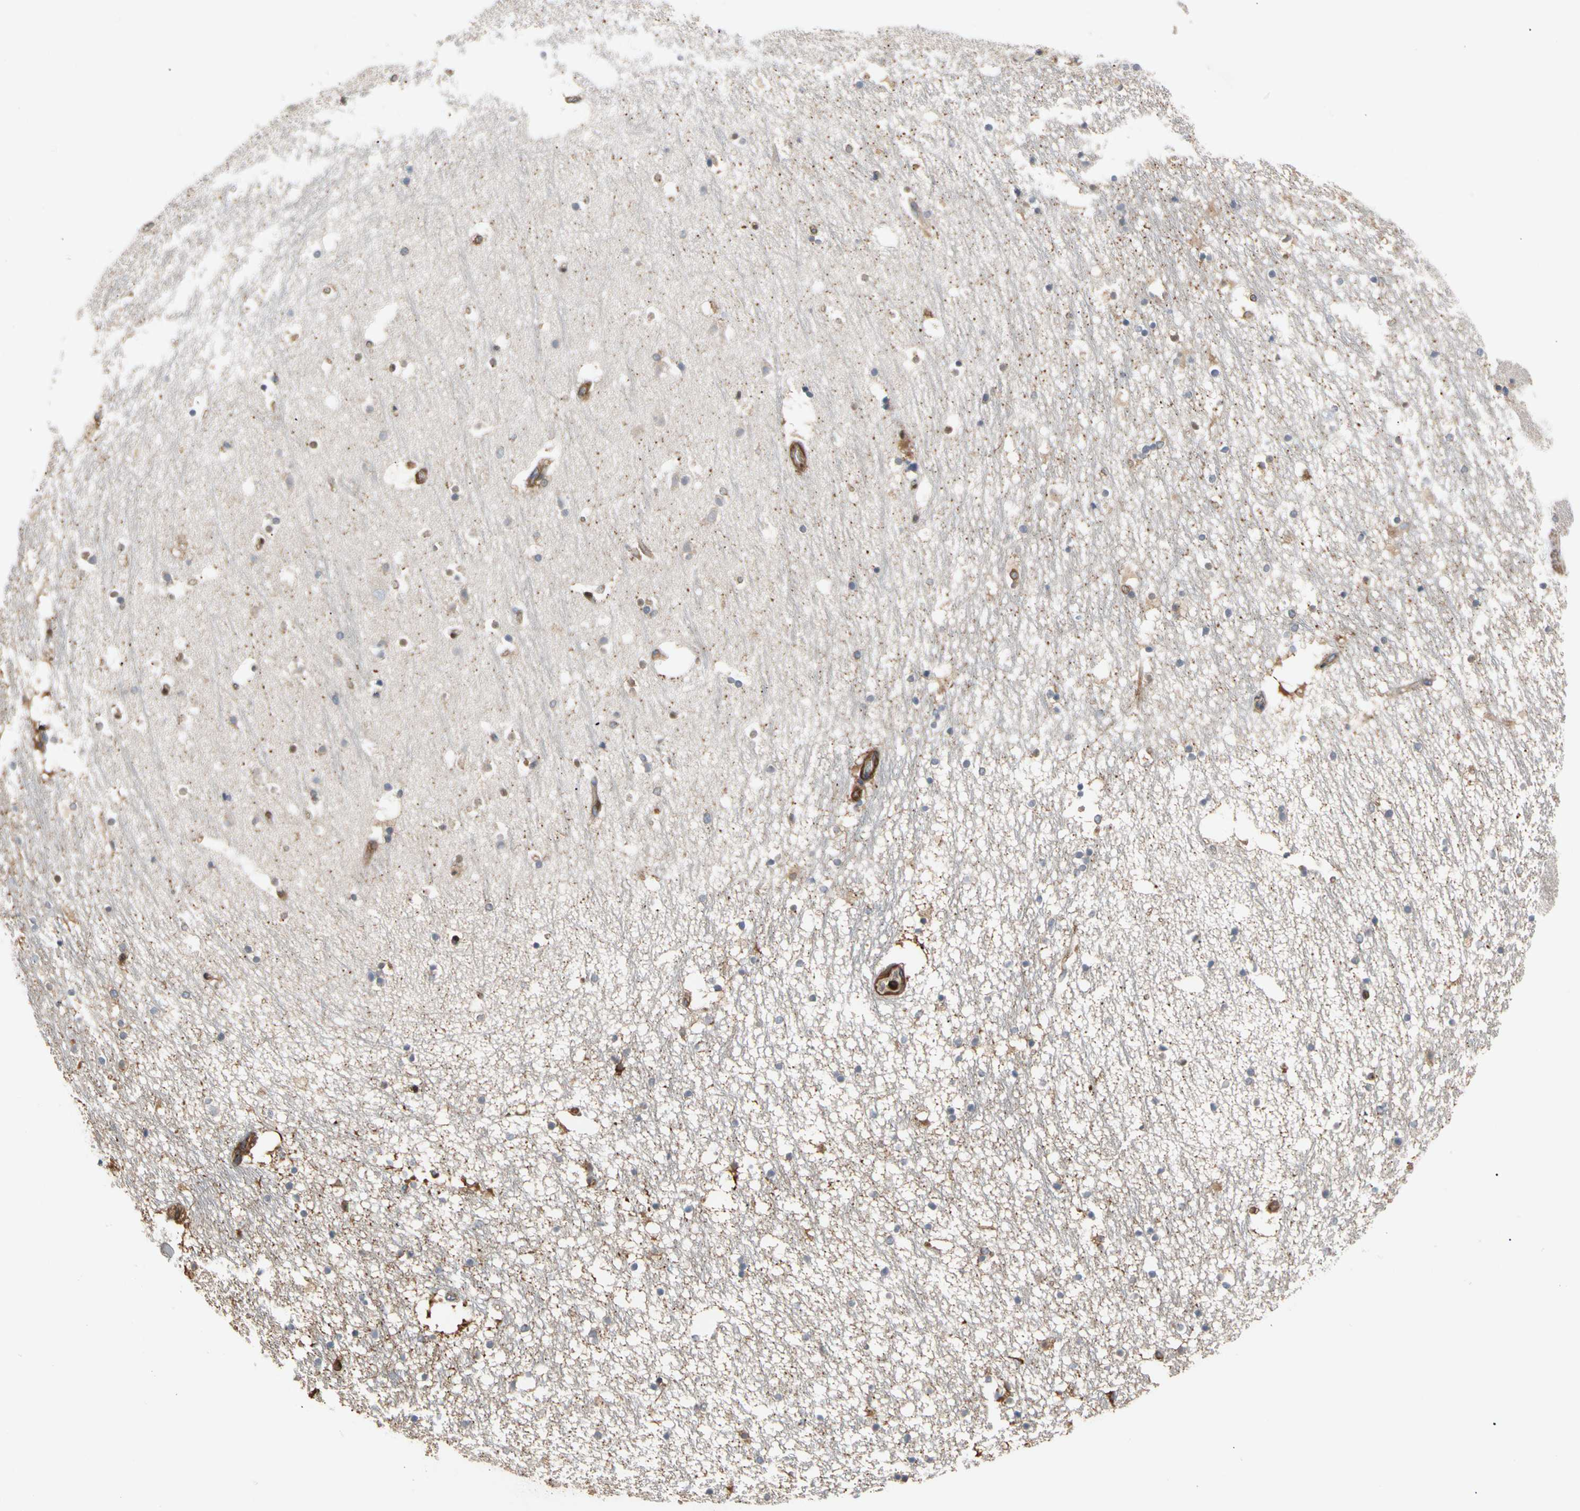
{"staining": {"intensity": "weak", "quantity": "<25%", "location": "cytoplasmic/membranous"}, "tissue": "hippocampus", "cell_type": "Glial cells", "image_type": "normal", "snomed": [{"axis": "morphology", "description": "Normal tissue, NOS"}, {"axis": "topography", "description": "Hippocampus"}], "caption": "A high-resolution micrograph shows IHC staining of benign hippocampus, which exhibits no significant expression in glial cells. (Stains: DAB immunohistochemistry with hematoxylin counter stain, Microscopy: brightfield microscopy at high magnification).", "gene": "ROCK1", "patient": {"sex": "male", "age": 45}}